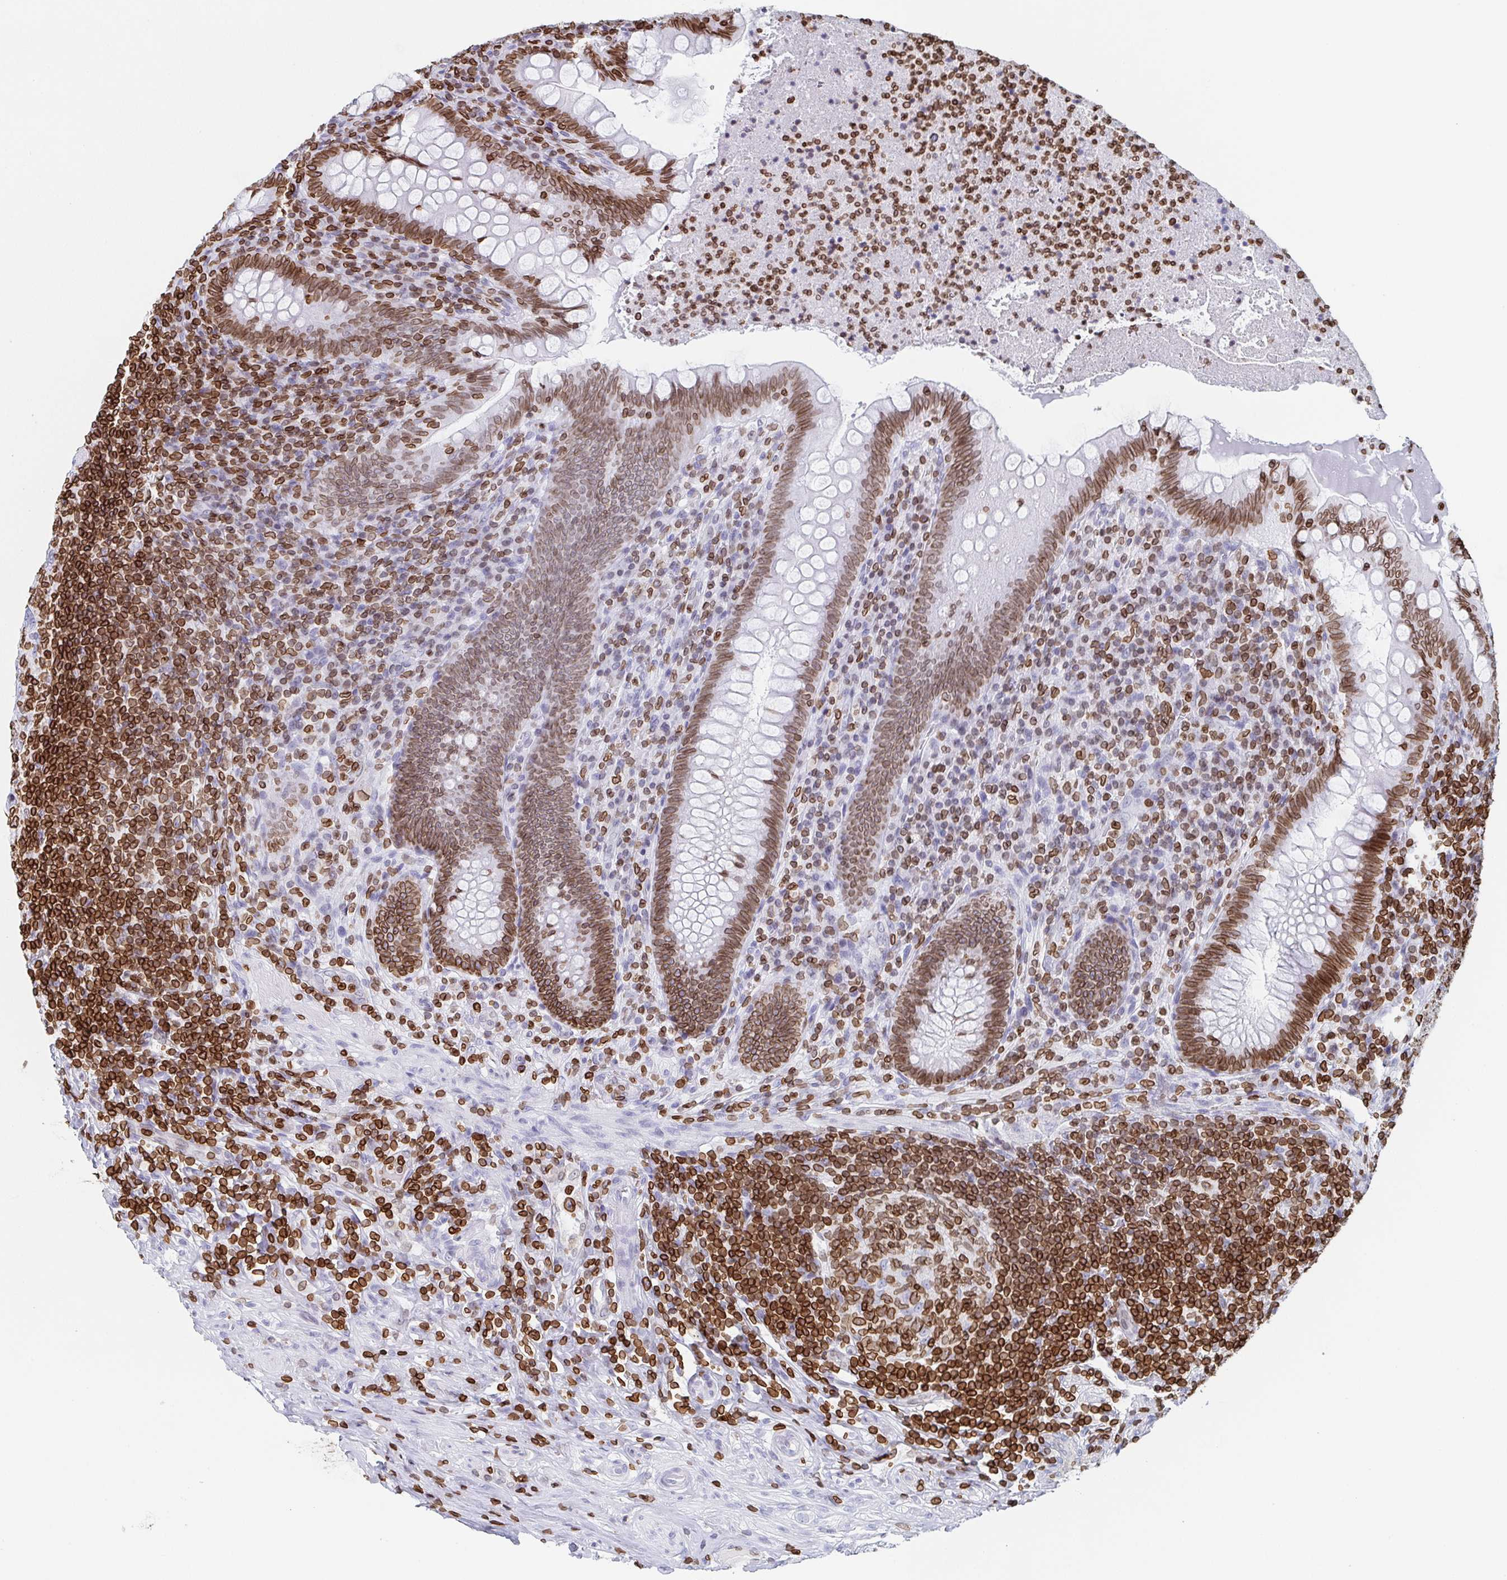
{"staining": {"intensity": "moderate", "quantity": "25%-75%", "location": "cytoplasmic/membranous,nuclear"}, "tissue": "appendix", "cell_type": "Glandular cells", "image_type": "normal", "snomed": [{"axis": "morphology", "description": "Normal tissue, NOS"}, {"axis": "topography", "description": "Appendix"}], "caption": "Immunohistochemistry (IHC) micrograph of unremarkable appendix stained for a protein (brown), which reveals medium levels of moderate cytoplasmic/membranous,nuclear positivity in approximately 25%-75% of glandular cells.", "gene": "BTBD7", "patient": {"sex": "male", "age": 47}}